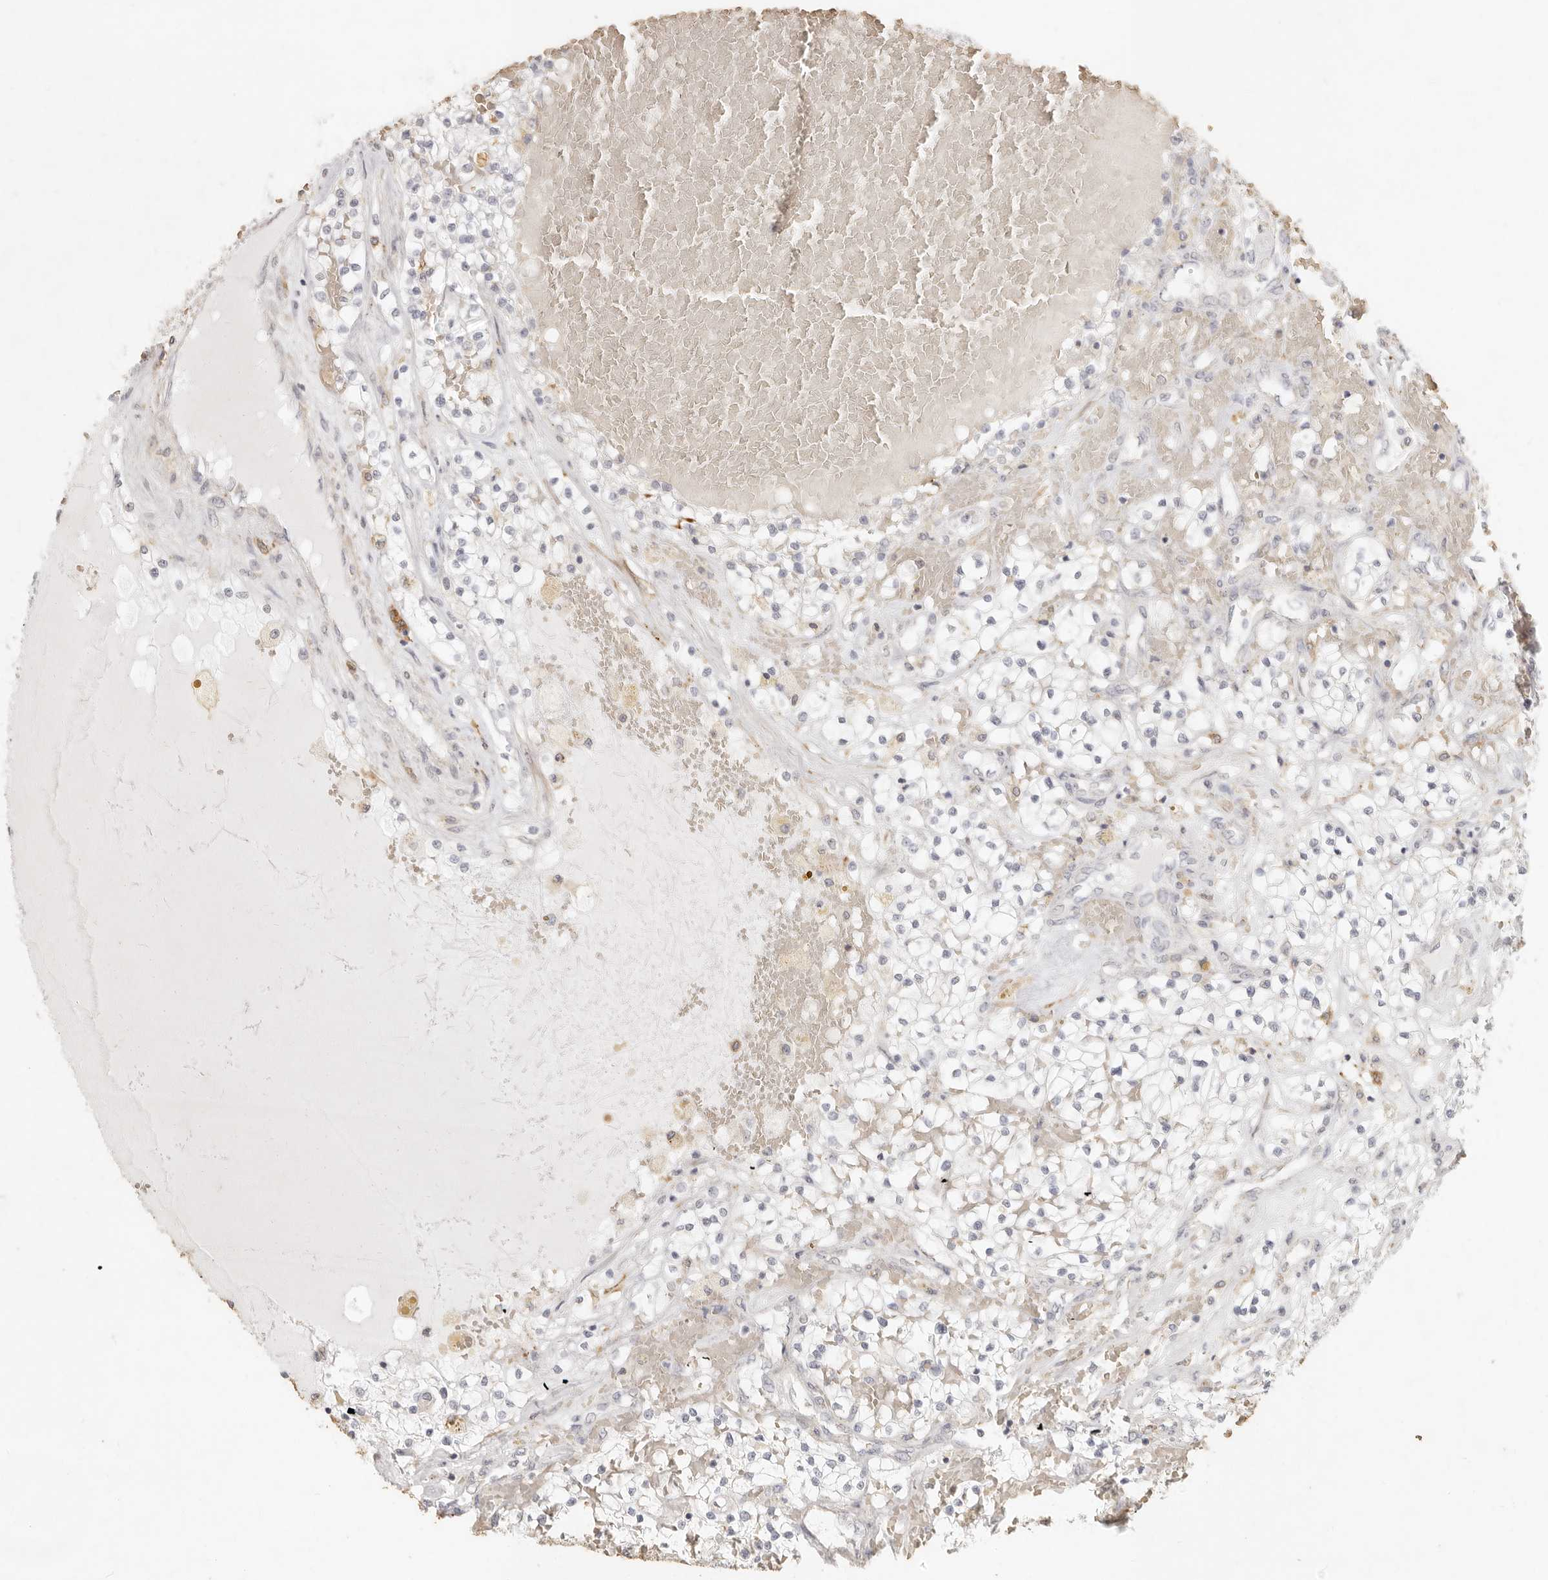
{"staining": {"intensity": "negative", "quantity": "none", "location": "none"}, "tissue": "renal cancer", "cell_type": "Tumor cells", "image_type": "cancer", "snomed": [{"axis": "morphology", "description": "Normal tissue, NOS"}, {"axis": "morphology", "description": "Adenocarcinoma, NOS"}, {"axis": "topography", "description": "Kidney"}], "caption": "High magnification brightfield microscopy of renal cancer (adenocarcinoma) stained with DAB (3,3'-diaminobenzidine) (brown) and counterstained with hematoxylin (blue): tumor cells show no significant expression.", "gene": "NIBAN1", "patient": {"sex": "male", "age": 68}}